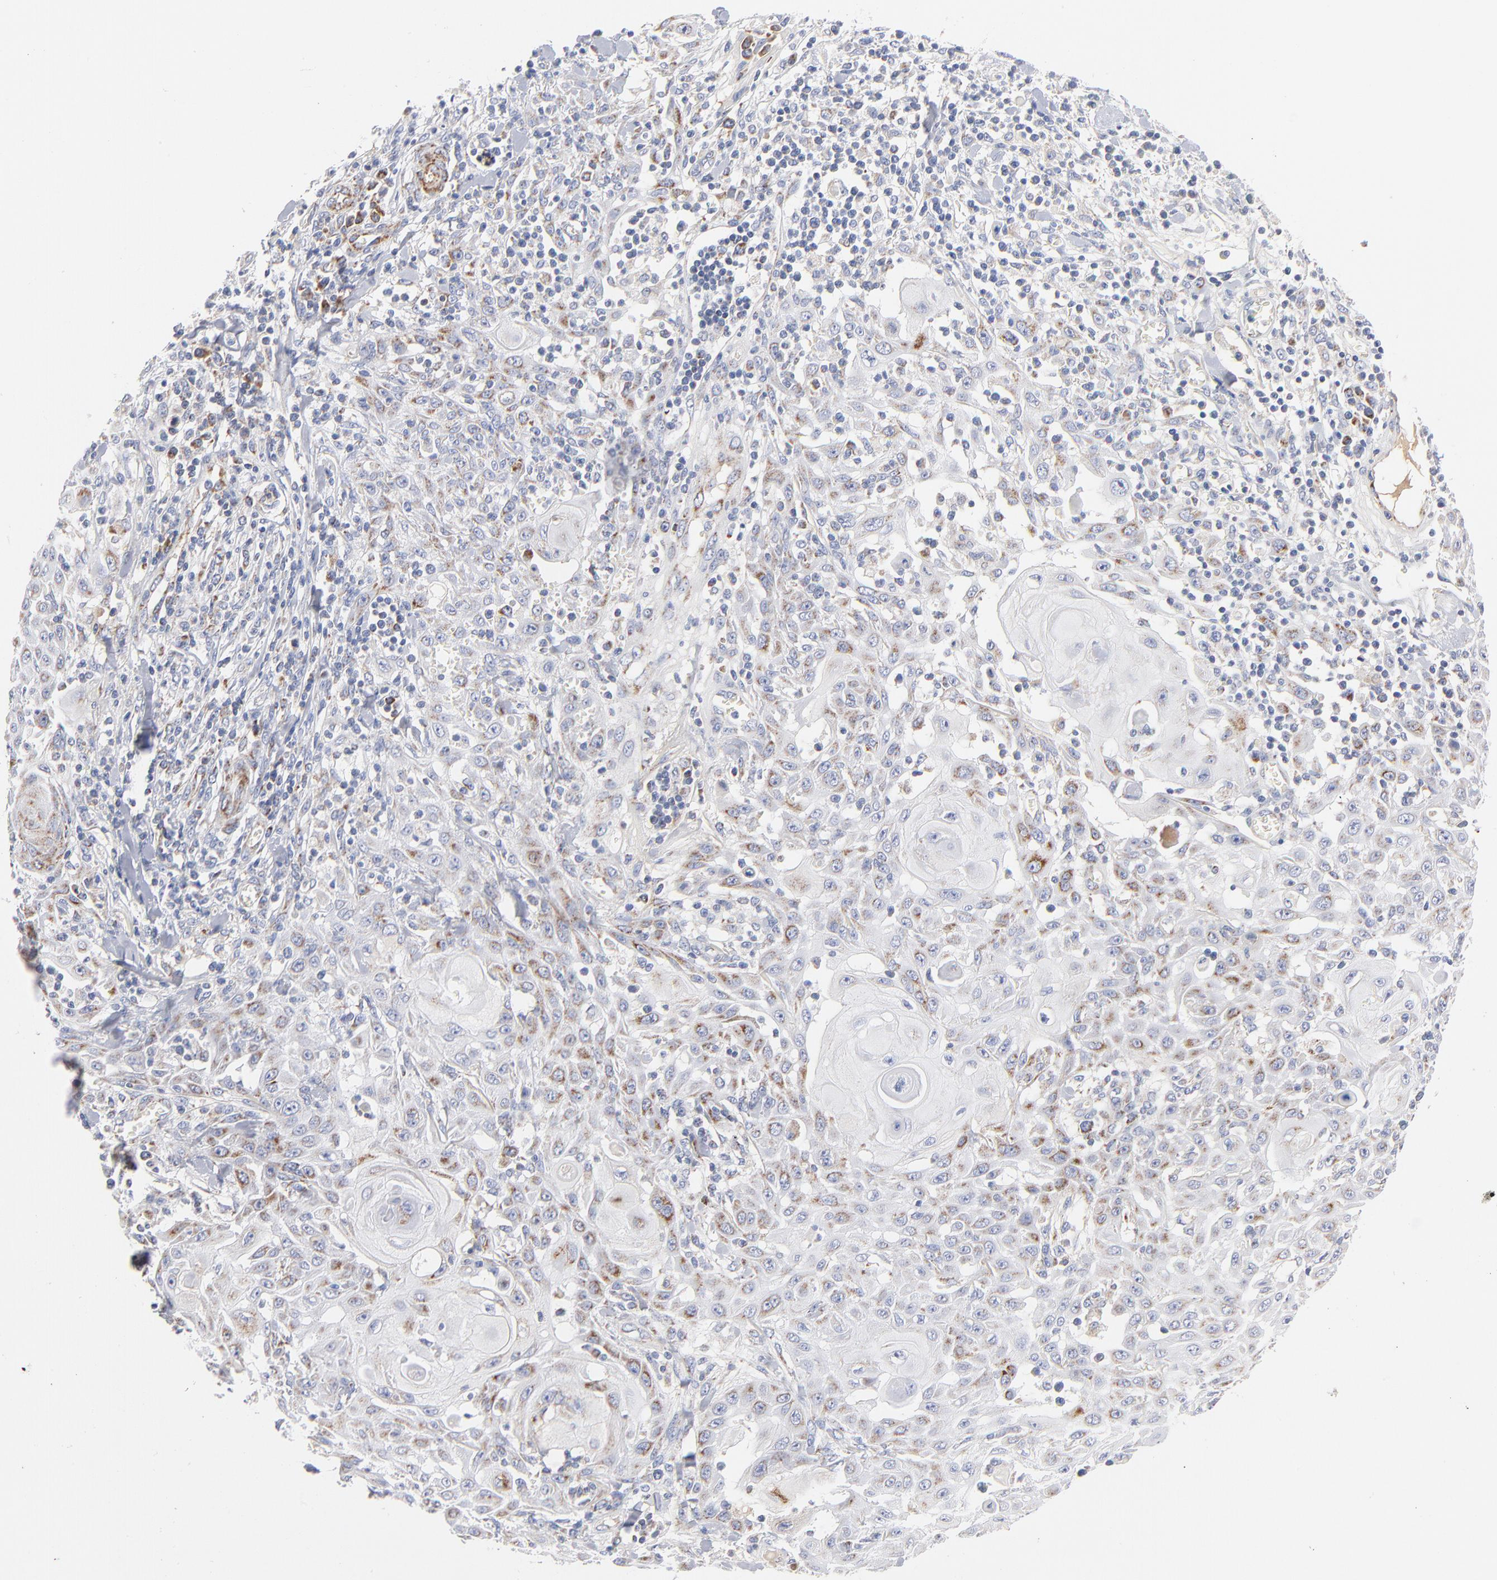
{"staining": {"intensity": "moderate", "quantity": ">75%", "location": "cytoplasmic/membranous"}, "tissue": "skin cancer", "cell_type": "Tumor cells", "image_type": "cancer", "snomed": [{"axis": "morphology", "description": "Squamous cell carcinoma, NOS"}, {"axis": "topography", "description": "Skin"}], "caption": "Moderate cytoplasmic/membranous expression is present in about >75% of tumor cells in skin squamous cell carcinoma. The staining was performed using DAB (3,3'-diaminobenzidine), with brown indicating positive protein expression. Nuclei are stained blue with hematoxylin.", "gene": "DLAT", "patient": {"sex": "male", "age": 24}}